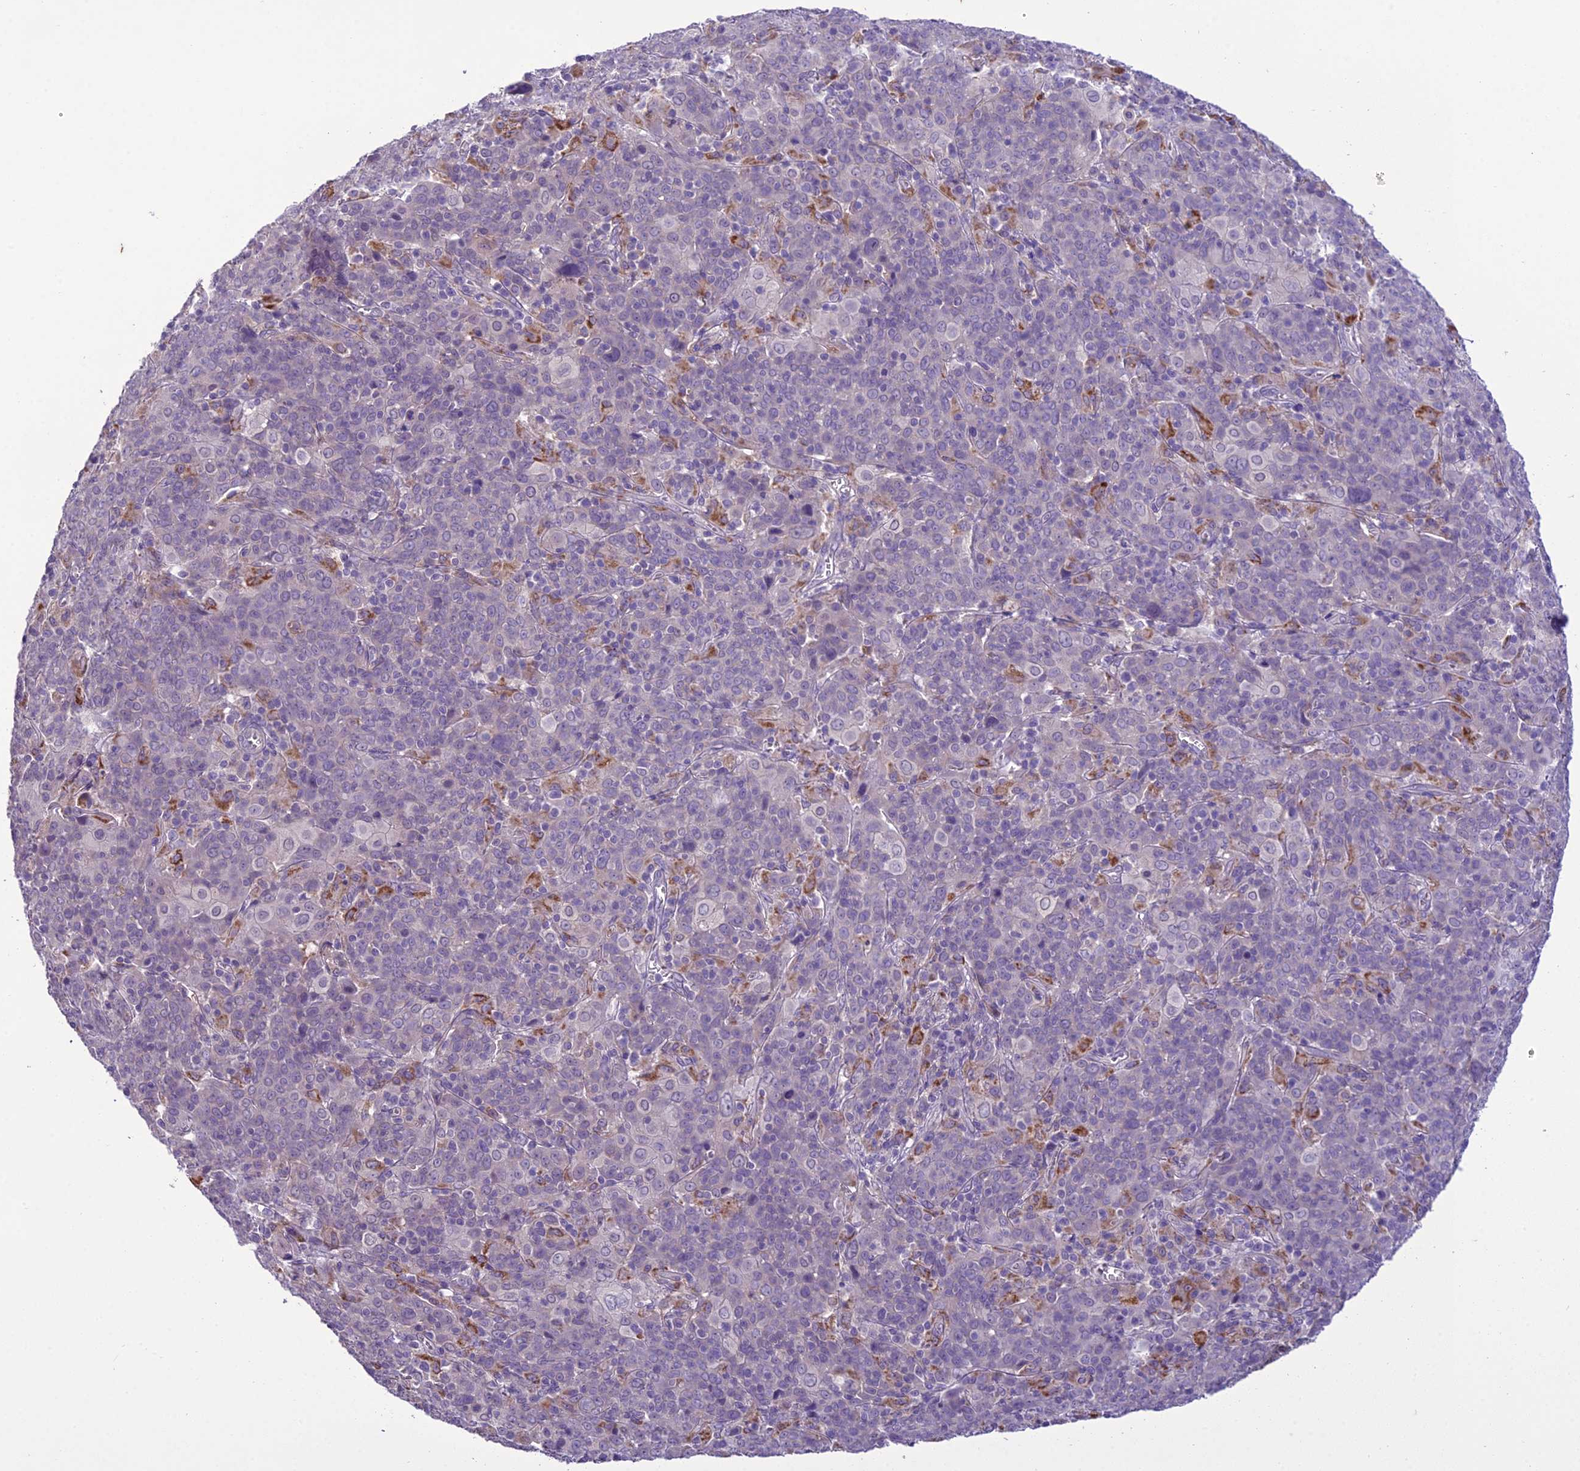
{"staining": {"intensity": "weak", "quantity": "<25%", "location": "cytoplasmic/membranous"}, "tissue": "cervical cancer", "cell_type": "Tumor cells", "image_type": "cancer", "snomed": [{"axis": "morphology", "description": "Squamous cell carcinoma, NOS"}, {"axis": "topography", "description": "Cervix"}], "caption": "Immunohistochemistry (IHC) micrograph of human cervical squamous cell carcinoma stained for a protein (brown), which displays no expression in tumor cells.", "gene": "SCRT1", "patient": {"sex": "female", "age": 67}}